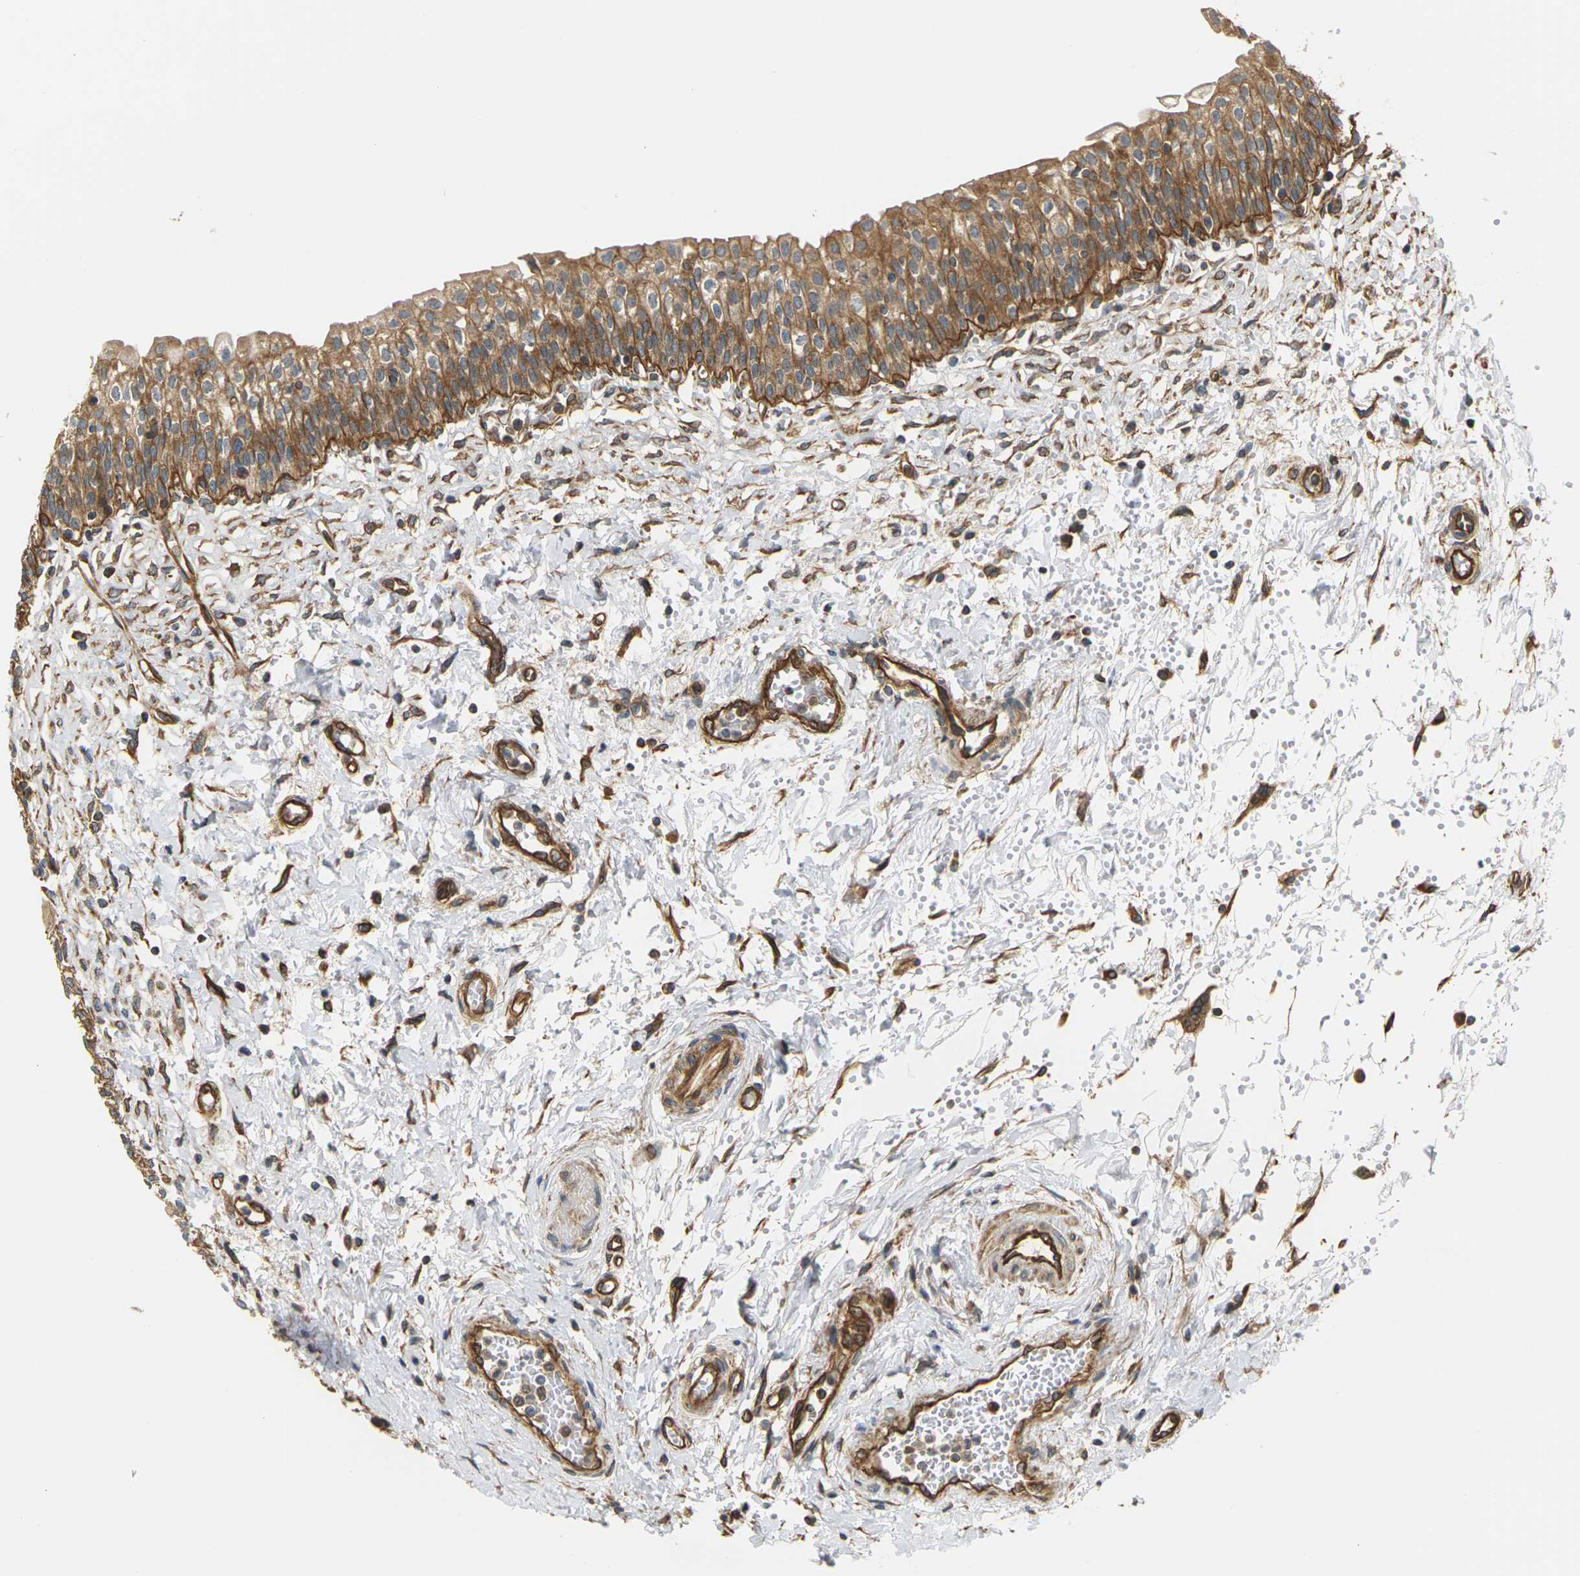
{"staining": {"intensity": "moderate", "quantity": ">75%", "location": "cytoplasmic/membranous"}, "tissue": "urinary bladder", "cell_type": "Urothelial cells", "image_type": "normal", "snomed": [{"axis": "morphology", "description": "Normal tissue, NOS"}, {"axis": "topography", "description": "Urinary bladder"}], "caption": "Human urinary bladder stained for a protein (brown) reveals moderate cytoplasmic/membranous positive staining in about >75% of urothelial cells.", "gene": "PCDHB4", "patient": {"sex": "male", "age": 55}}